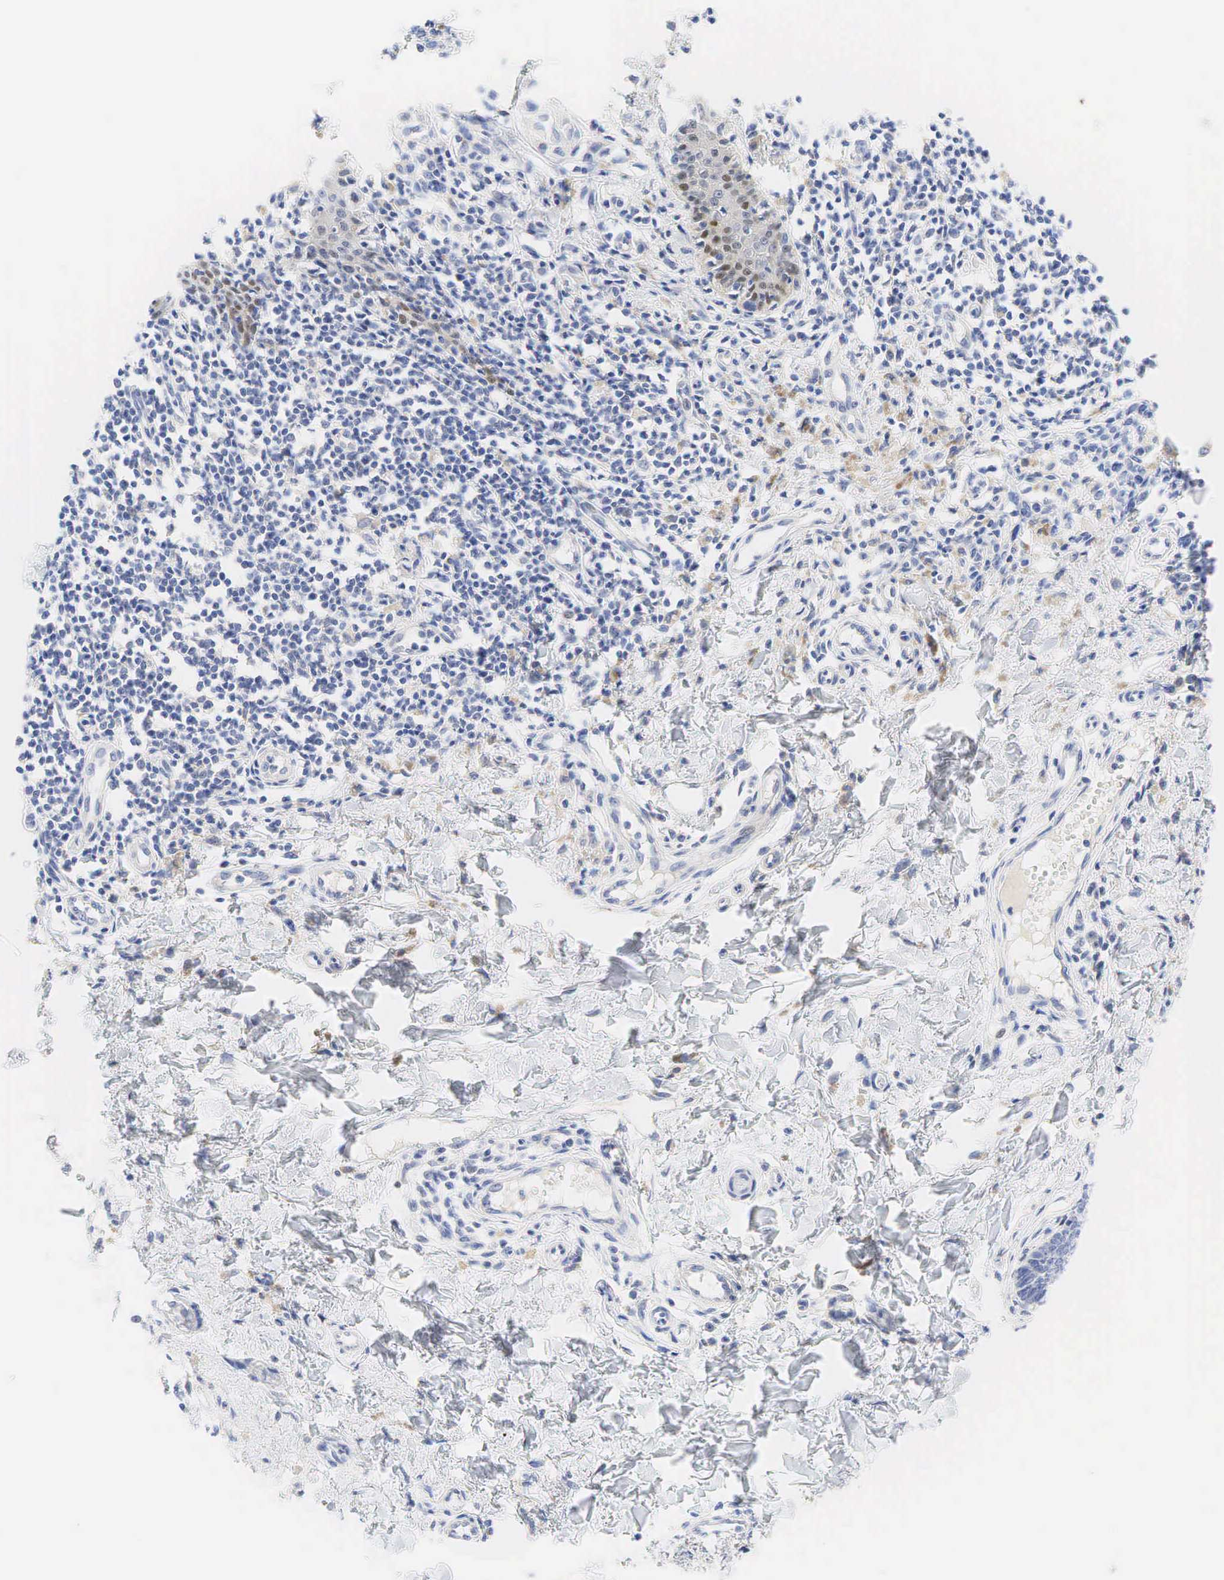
{"staining": {"intensity": "weak", "quantity": "25%-75%", "location": "cytoplasmic/membranous"}, "tissue": "melanoma", "cell_type": "Tumor cells", "image_type": "cancer", "snomed": [{"axis": "morphology", "description": "Malignant melanoma, NOS"}, {"axis": "topography", "description": "Skin"}], "caption": "IHC (DAB) staining of malignant melanoma displays weak cytoplasmic/membranous protein staining in about 25%-75% of tumor cells.", "gene": "AR", "patient": {"sex": "male", "age": 54}}